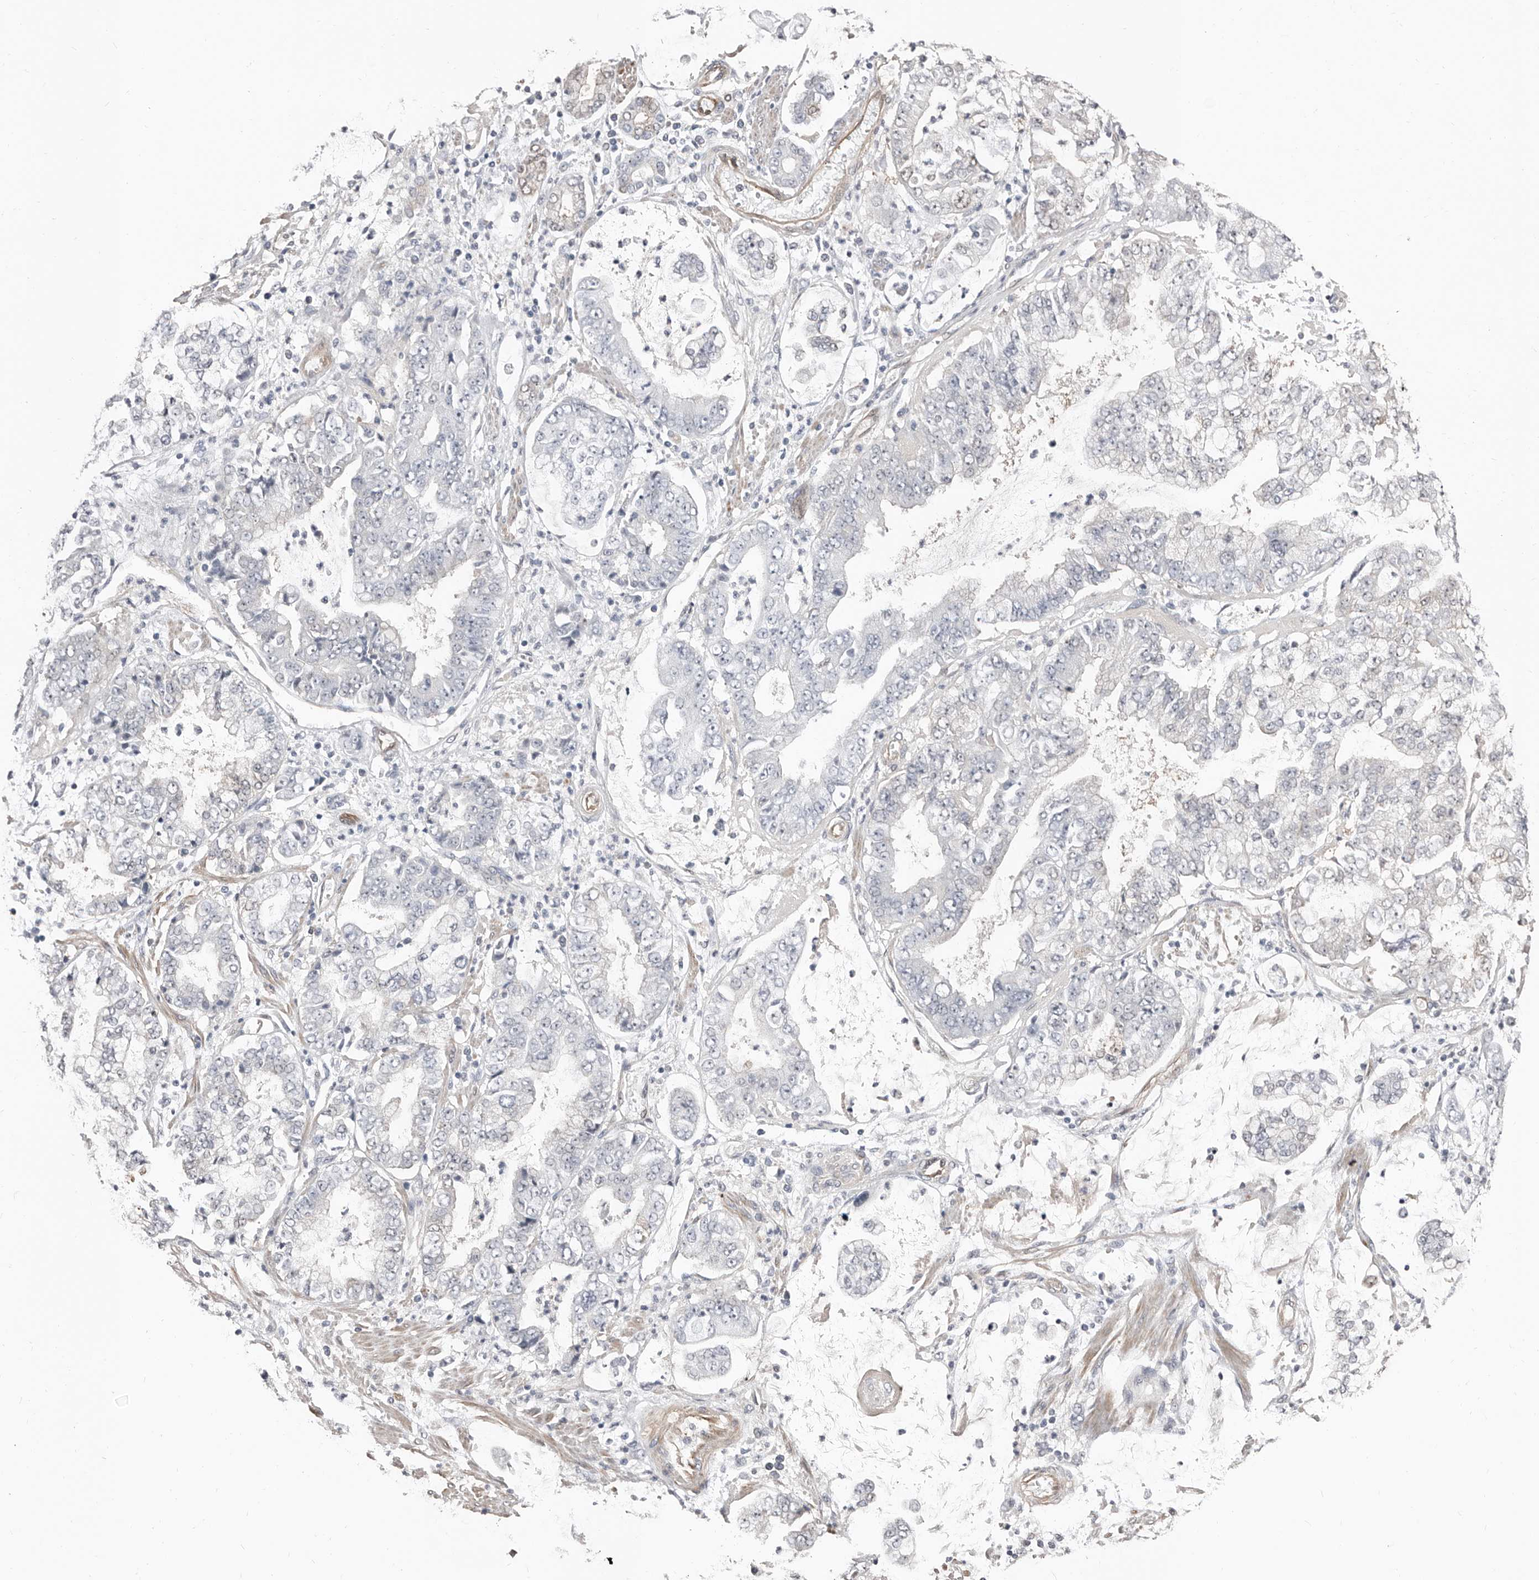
{"staining": {"intensity": "negative", "quantity": "none", "location": "none"}, "tissue": "stomach cancer", "cell_type": "Tumor cells", "image_type": "cancer", "snomed": [{"axis": "morphology", "description": "Adenocarcinoma, NOS"}, {"axis": "topography", "description": "Stomach"}], "caption": "This is an immunohistochemistry image of human adenocarcinoma (stomach). There is no expression in tumor cells.", "gene": "ASRGL1", "patient": {"sex": "male", "age": 76}}